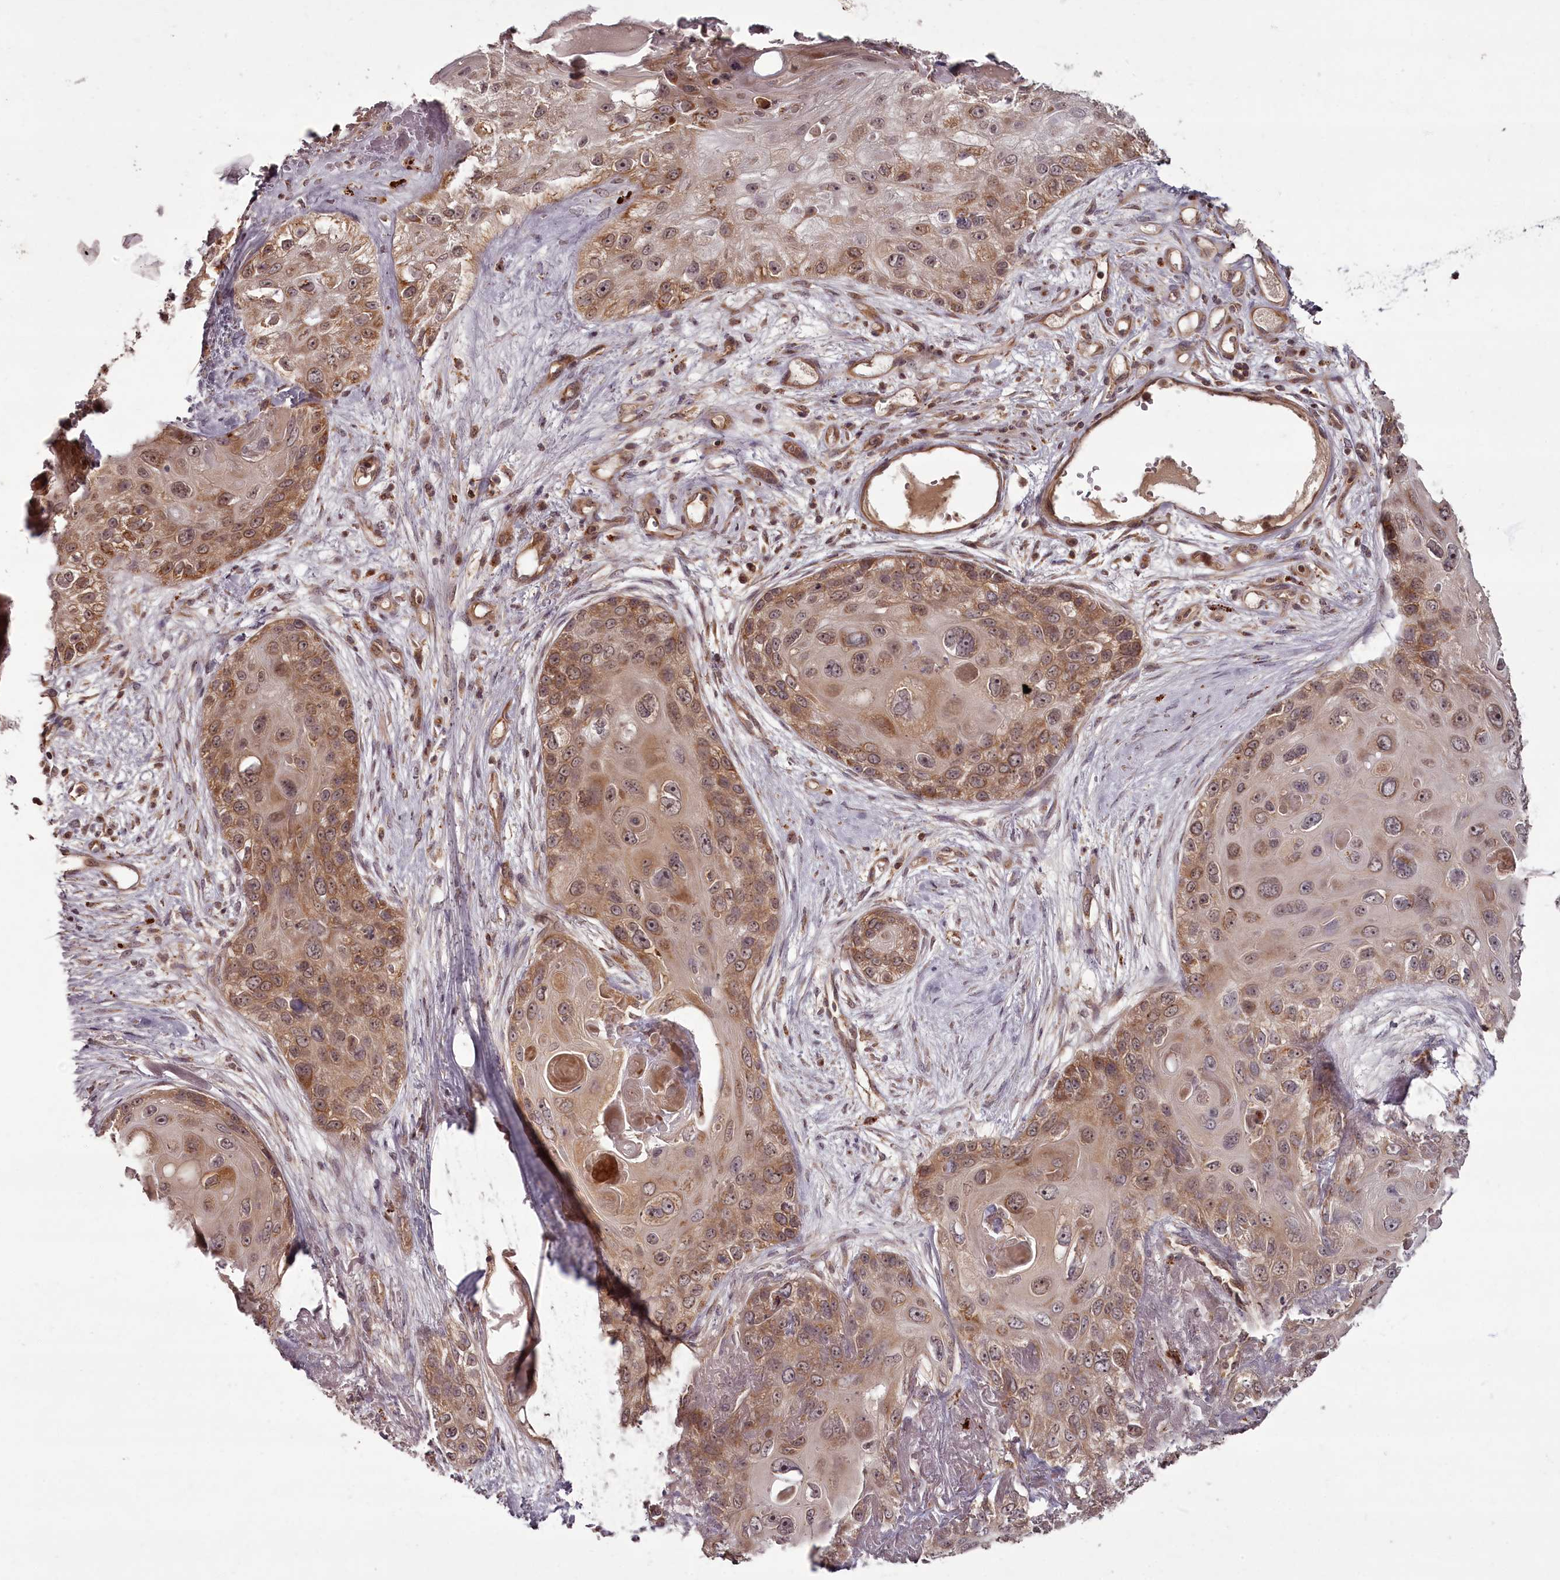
{"staining": {"intensity": "moderate", "quantity": ">75%", "location": "cytoplasmic/membranous"}, "tissue": "skin cancer", "cell_type": "Tumor cells", "image_type": "cancer", "snomed": [{"axis": "morphology", "description": "Normal tissue, NOS"}, {"axis": "morphology", "description": "Squamous cell carcinoma, NOS"}, {"axis": "topography", "description": "Skin"}], "caption": "Immunohistochemical staining of human skin cancer (squamous cell carcinoma) shows moderate cytoplasmic/membranous protein positivity in about >75% of tumor cells.", "gene": "PCBP2", "patient": {"sex": "male", "age": 72}}